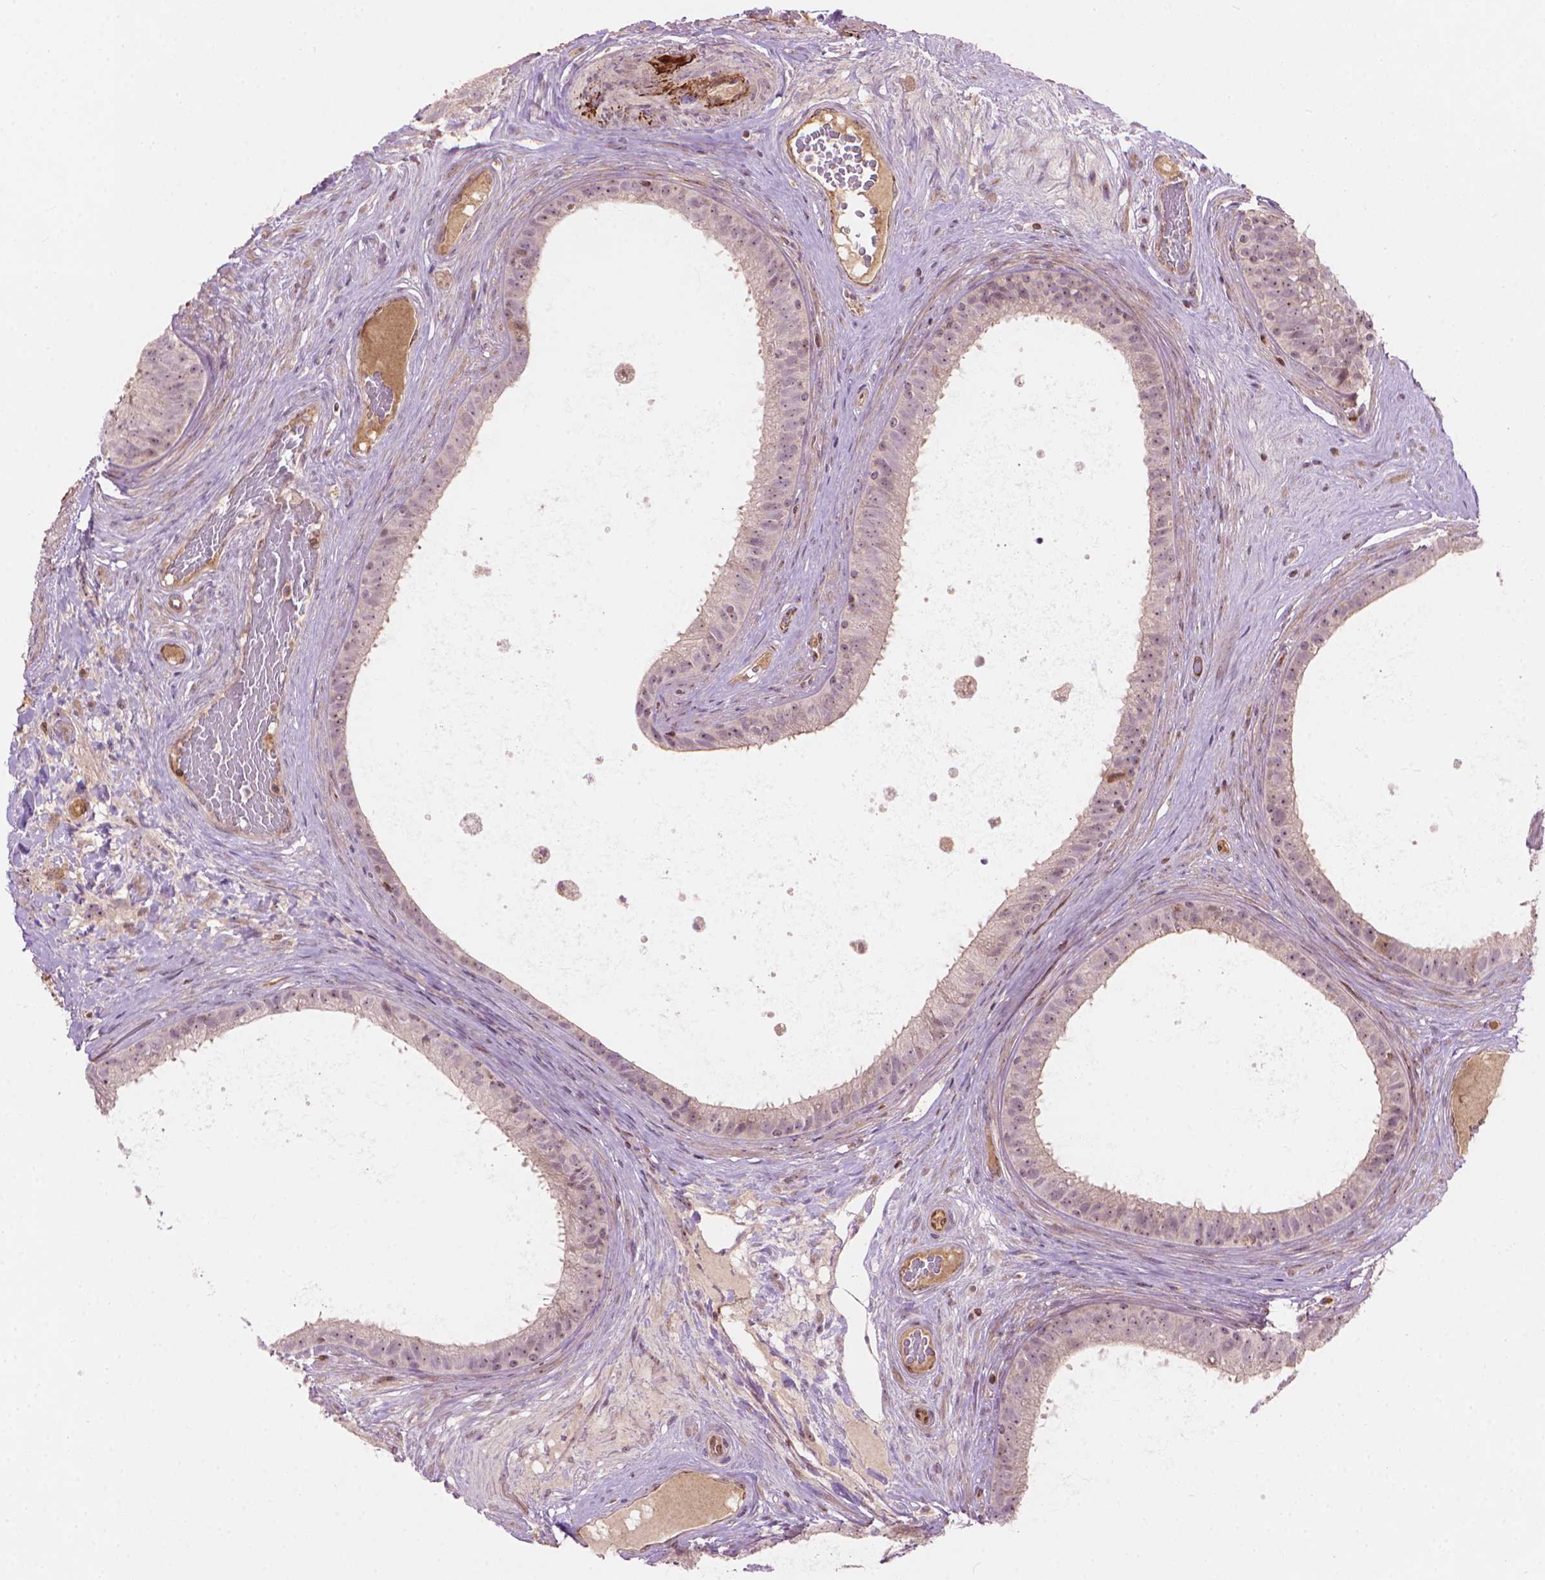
{"staining": {"intensity": "moderate", "quantity": "25%-75%", "location": "nuclear"}, "tissue": "epididymis", "cell_type": "Glandular cells", "image_type": "normal", "snomed": [{"axis": "morphology", "description": "Normal tissue, NOS"}, {"axis": "topography", "description": "Epididymis"}], "caption": "Normal epididymis demonstrates moderate nuclear staining in about 25%-75% of glandular cells, visualized by immunohistochemistry. (IHC, brightfield microscopy, high magnification).", "gene": "SMC2", "patient": {"sex": "male", "age": 59}}